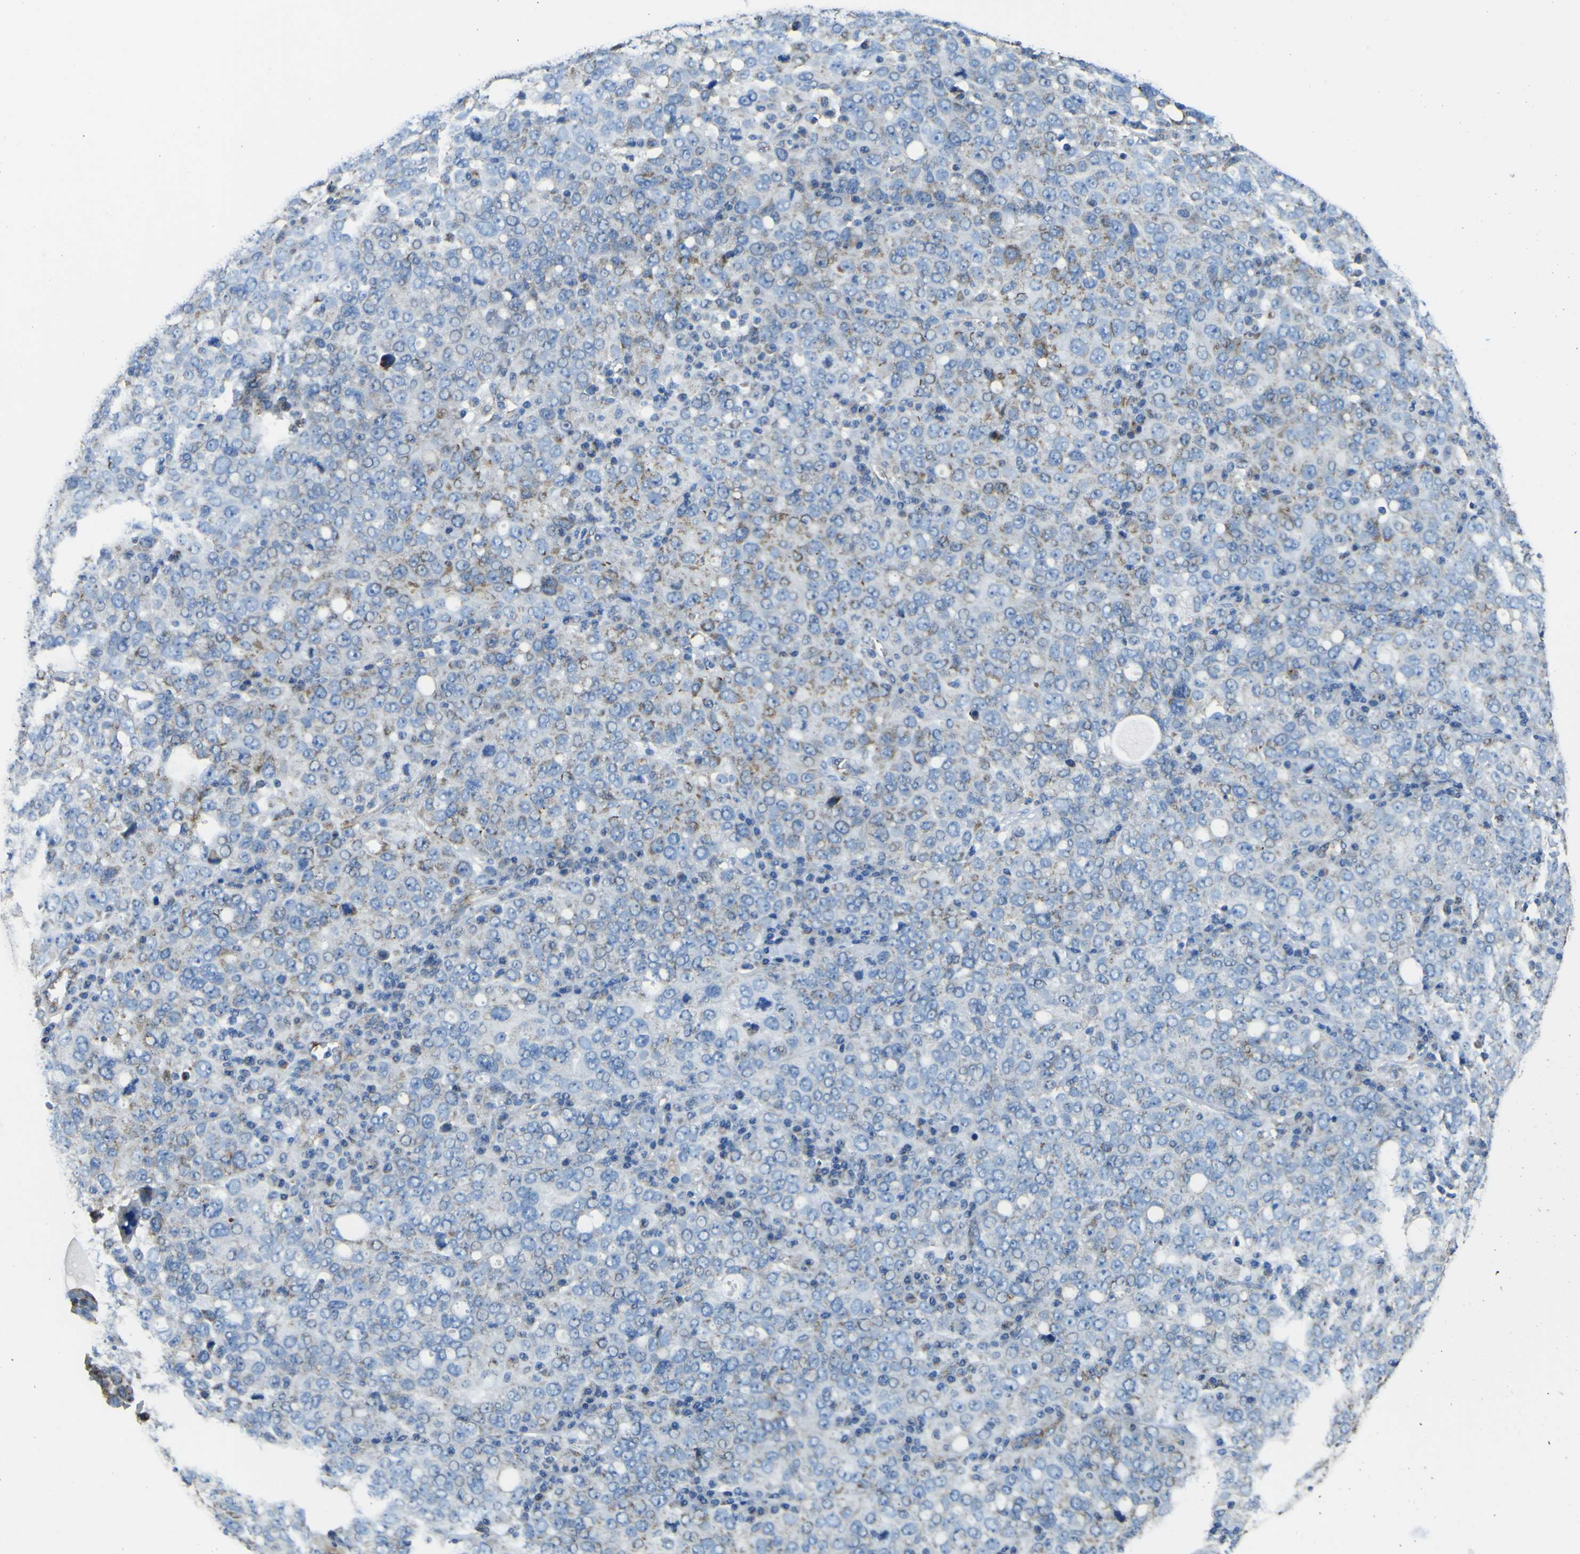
{"staining": {"intensity": "weak", "quantity": "25%-75%", "location": "cytoplasmic/membranous"}, "tissue": "ovarian cancer", "cell_type": "Tumor cells", "image_type": "cancer", "snomed": [{"axis": "morphology", "description": "Carcinoma, endometroid"}, {"axis": "topography", "description": "Ovary"}], "caption": "Brown immunohistochemical staining in human endometroid carcinoma (ovarian) reveals weak cytoplasmic/membranous positivity in about 25%-75% of tumor cells. (brown staining indicates protein expression, while blue staining denotes nuclei).", "gene": "ALDH18A1", "patient": {"sex": "female", "age": 62}}